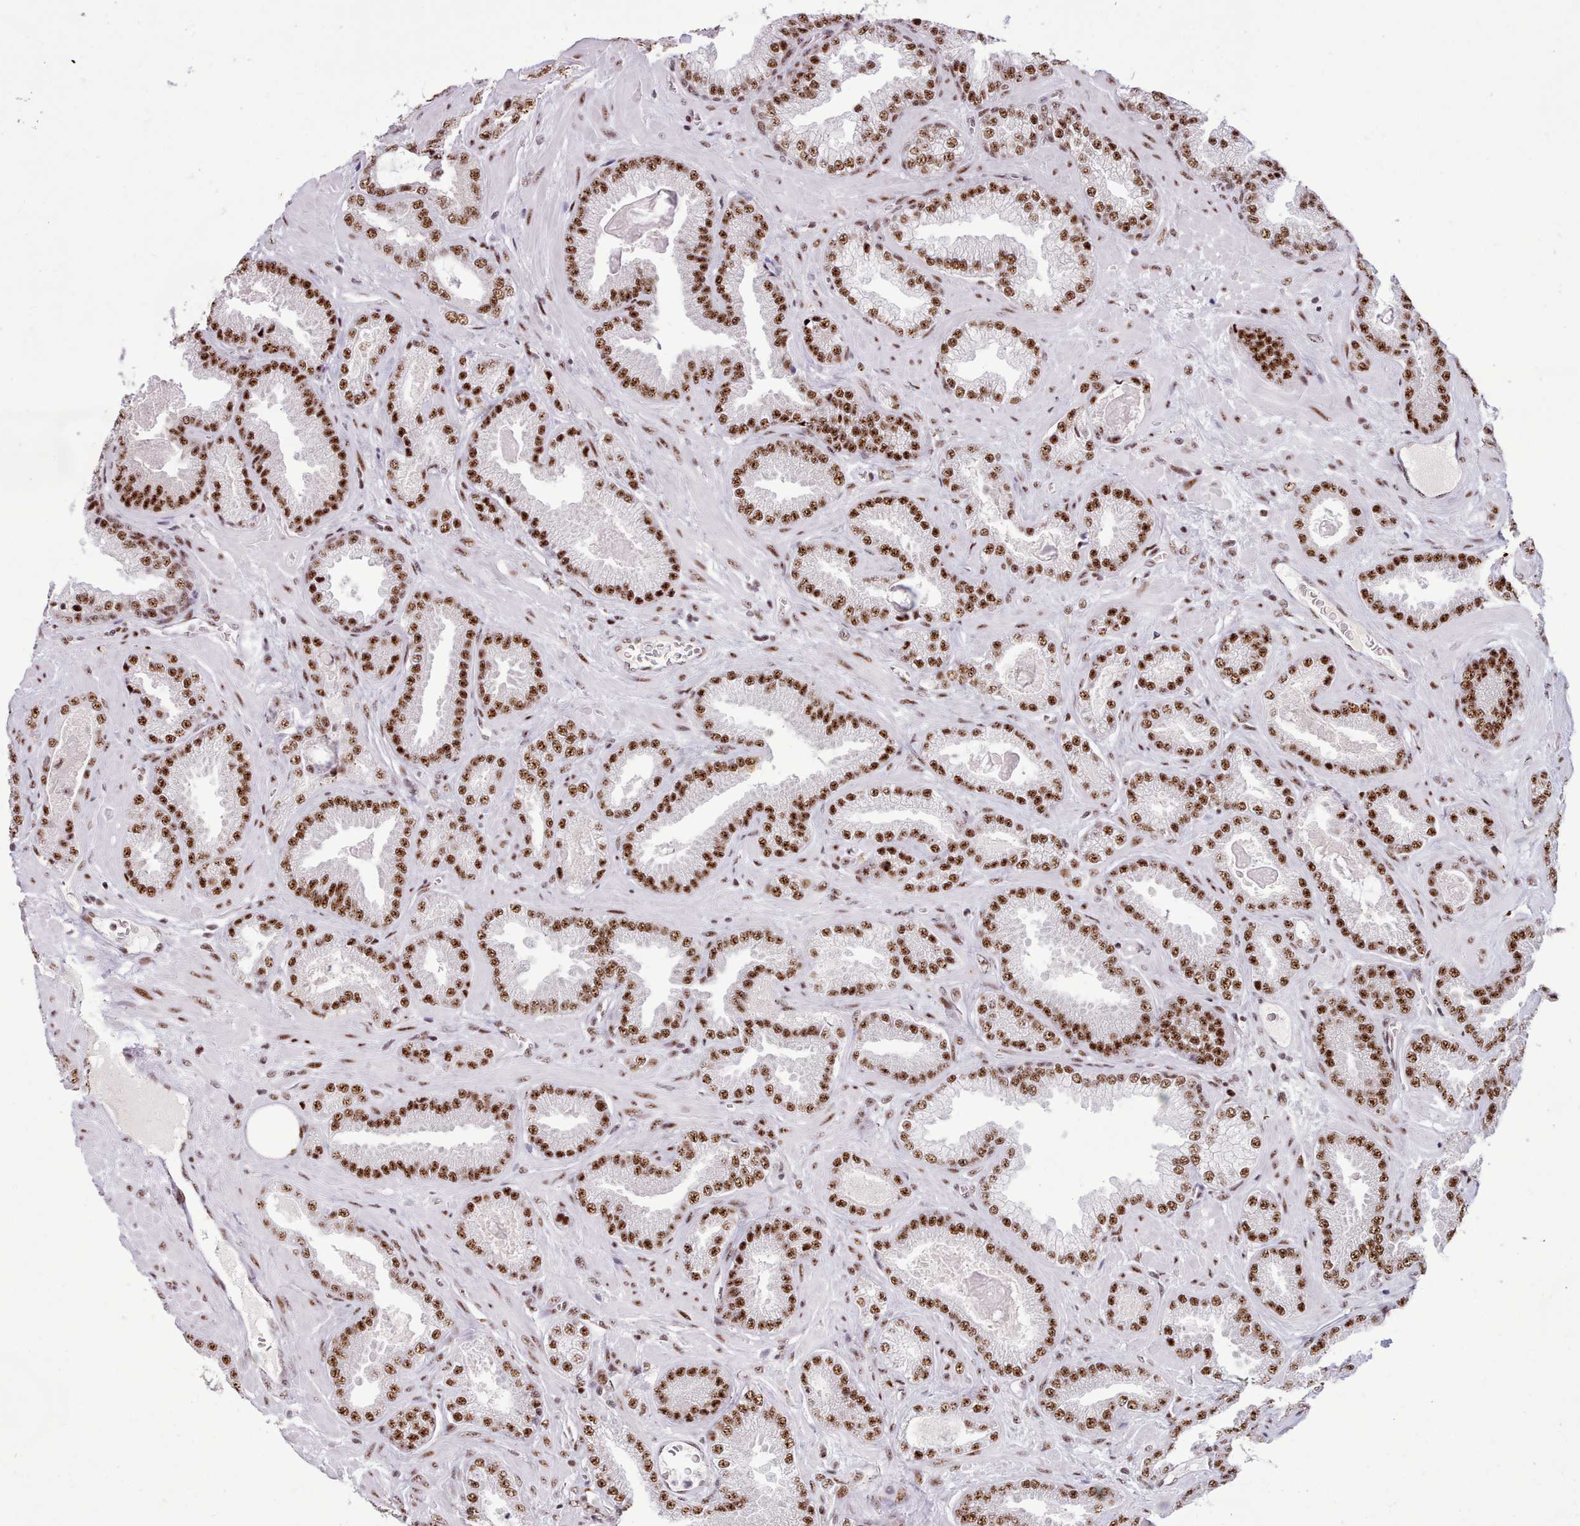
{"staining": {"intensity": "strong", "quantity": ">75%", "location": "nuclear"}, "tissue": "prostate cancer", "cell_type": "Tumor cells", "image_type": "cancer", "snomed": [{"axis": "morphology", "description": "Adenocarcinoma, Low grade"}, {"axis": "topography", "description": "Prostate"}], "caption": "Immunohistochemistry staining of low-grade adenocarcinoma (prostate), which reveals high levels of strong nuclear positivity in about >75% of tumor cells indicating strong nuclear protein expression. The staining was performed using DAB (brown) for protein detection and nuclei were counterstained in hematoxylin (blue).", "gene": "TMEM35B", "patient": {"sex": "male", "age": 62}}